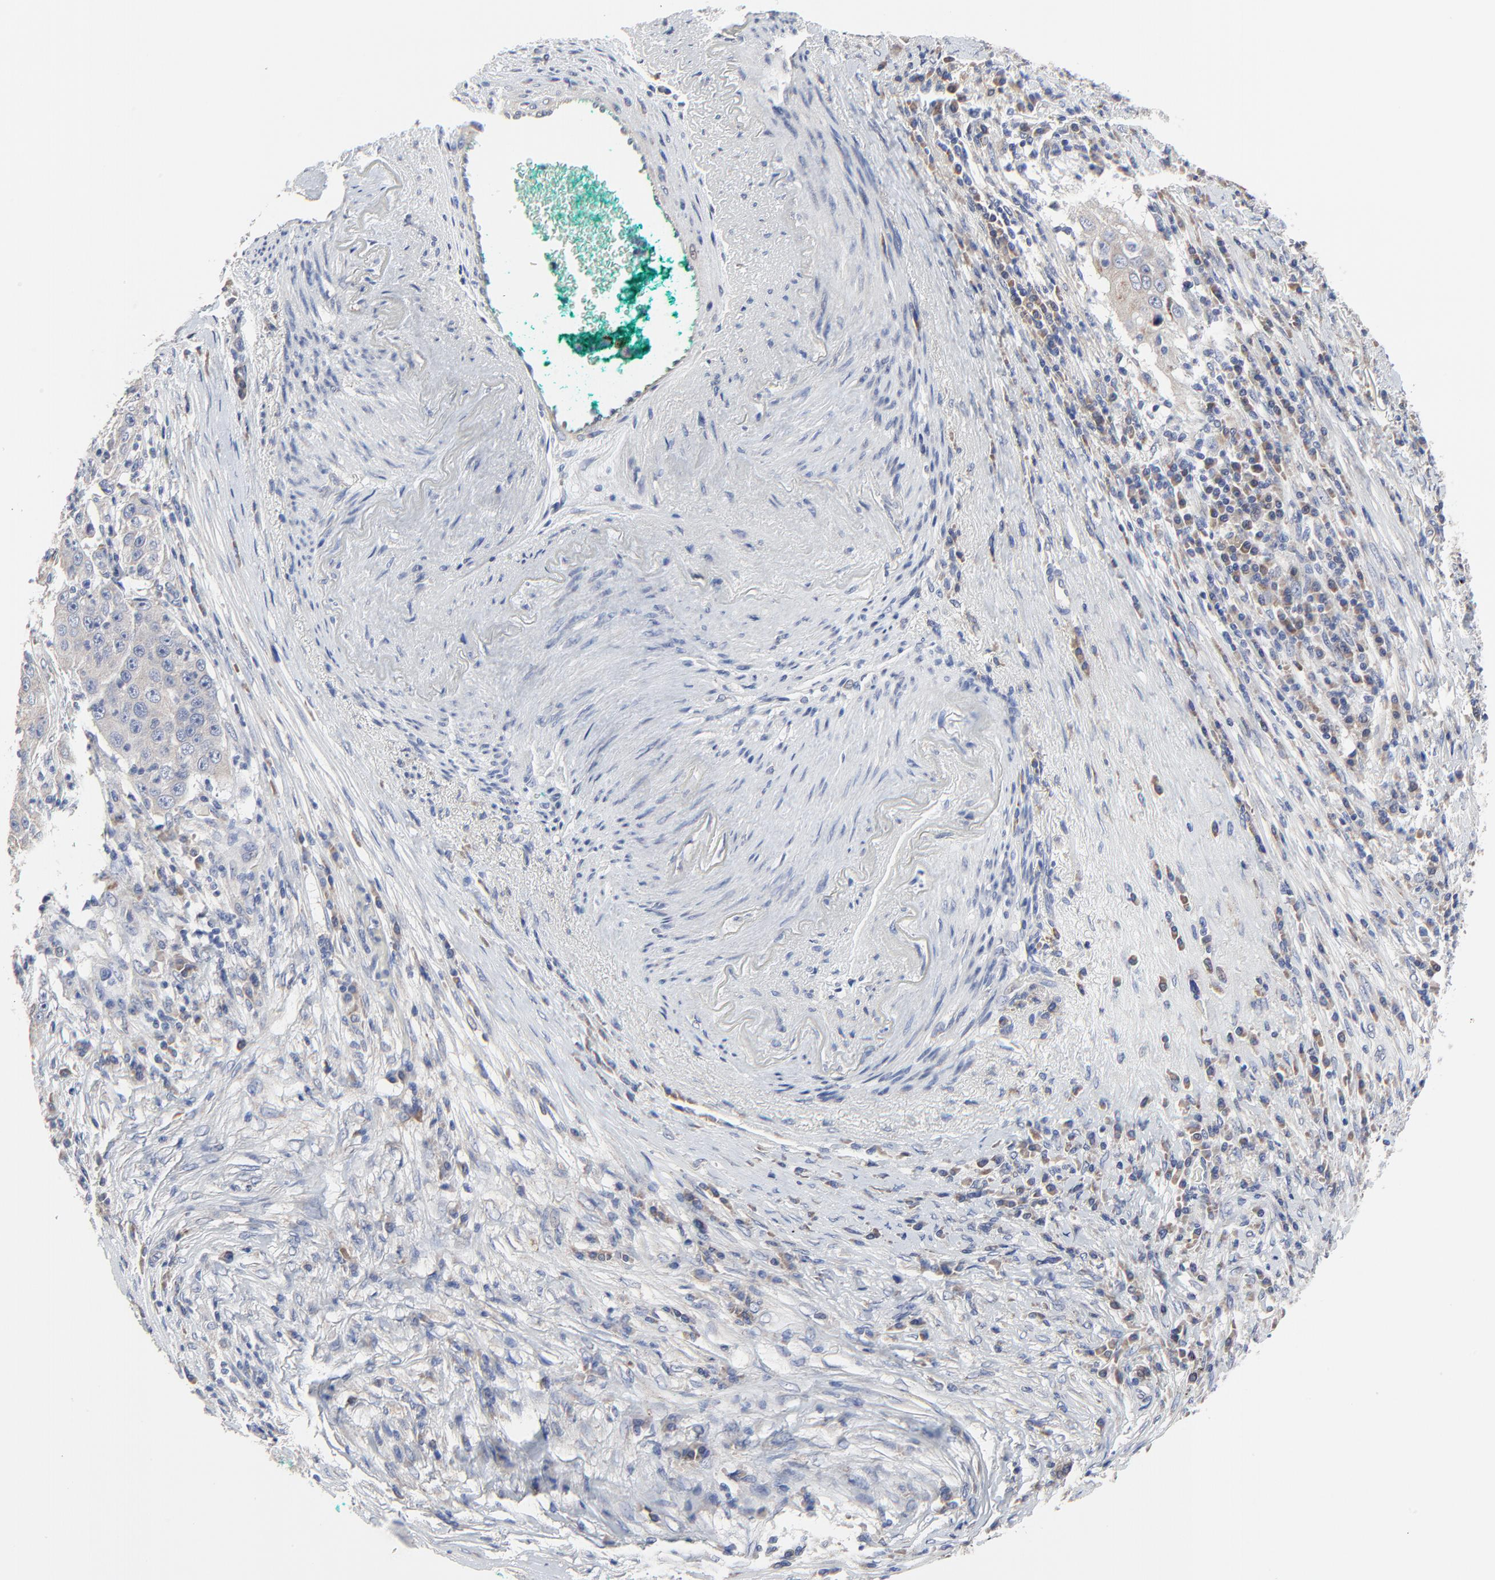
{"staining": {"intensity": "weak", "quantity": ">75%", "location": "cytoplasmic/membranous"}, "tissue": "lung cancer", "cell_type": "Tumor cells", "image_type": "cancer", "snomed": [{"axis": "morphology", "description": "Squamous cell carcinoma, NOS"}, {"axis": "topography", "description": "Lung"}], "caption": "DAB (3,3'-diaminobenzidine) immunohistochemical staining of human squamous cell carcinoma (lung) demonstrates weak cytoplasmic/membranous protein positivity in about >75% of tumor cells. (DAB IHC with brightfield microscopy, high magnification).", "gene": "DHRSX", "patient": {"sex": "male", "age": 64}}